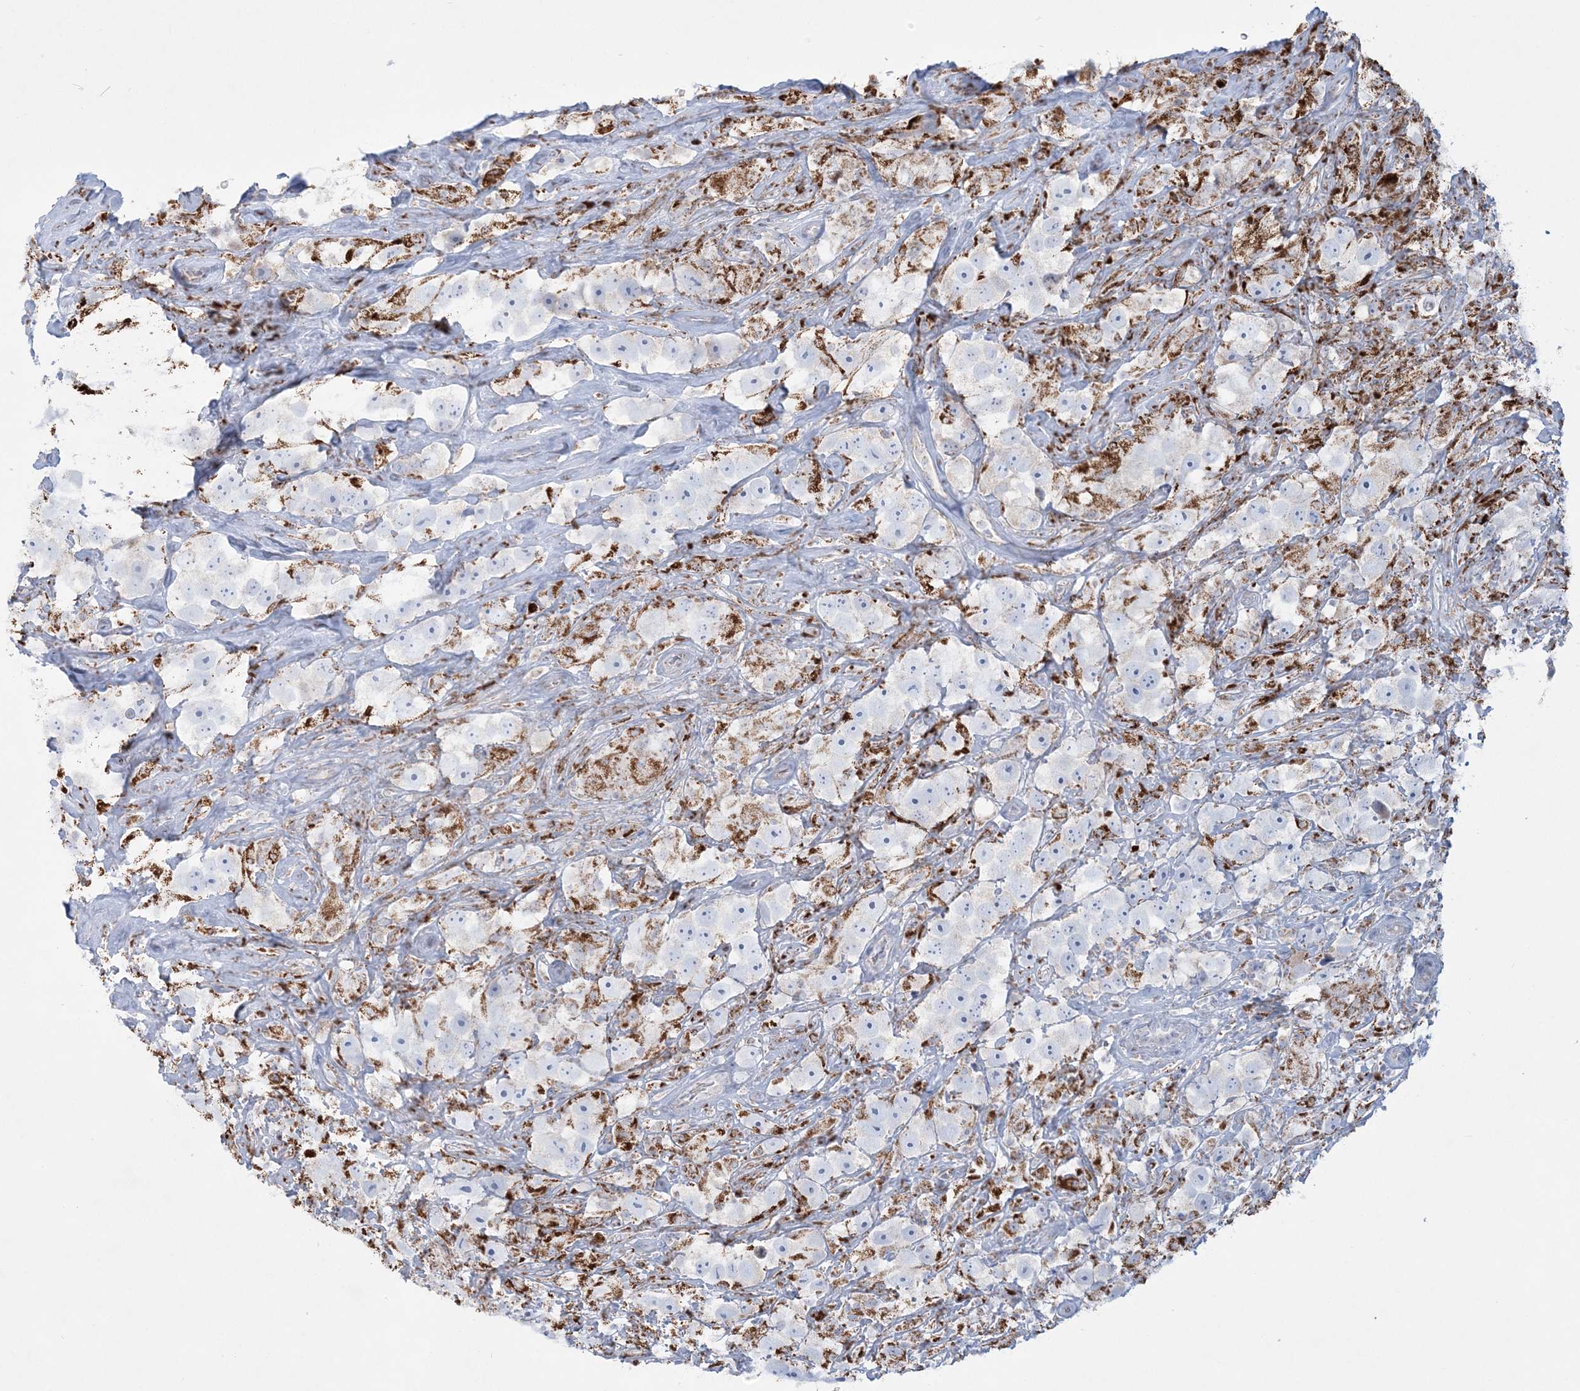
{"staining": {"intensity": "moderate", "quantity": "<25%", "location": "cytoplasmic/membranous"}, "tissue": "testis cancer", "cell_type": "Tumor cells", "image_type": "cancer", "snomed": [{"axis": "morphology", "description": "Seminoma, NOS"}, {"axis": "topography", "description": "Testis"}], "caption": "About <25% of tumor cells in seminoma (testis) show moderate cytoplasmic/membranous protein positivity as visualized by brown immunohistochemical staining.", "gene": "TBC1D7", "patient": {"sex": "male", "age": 49}}